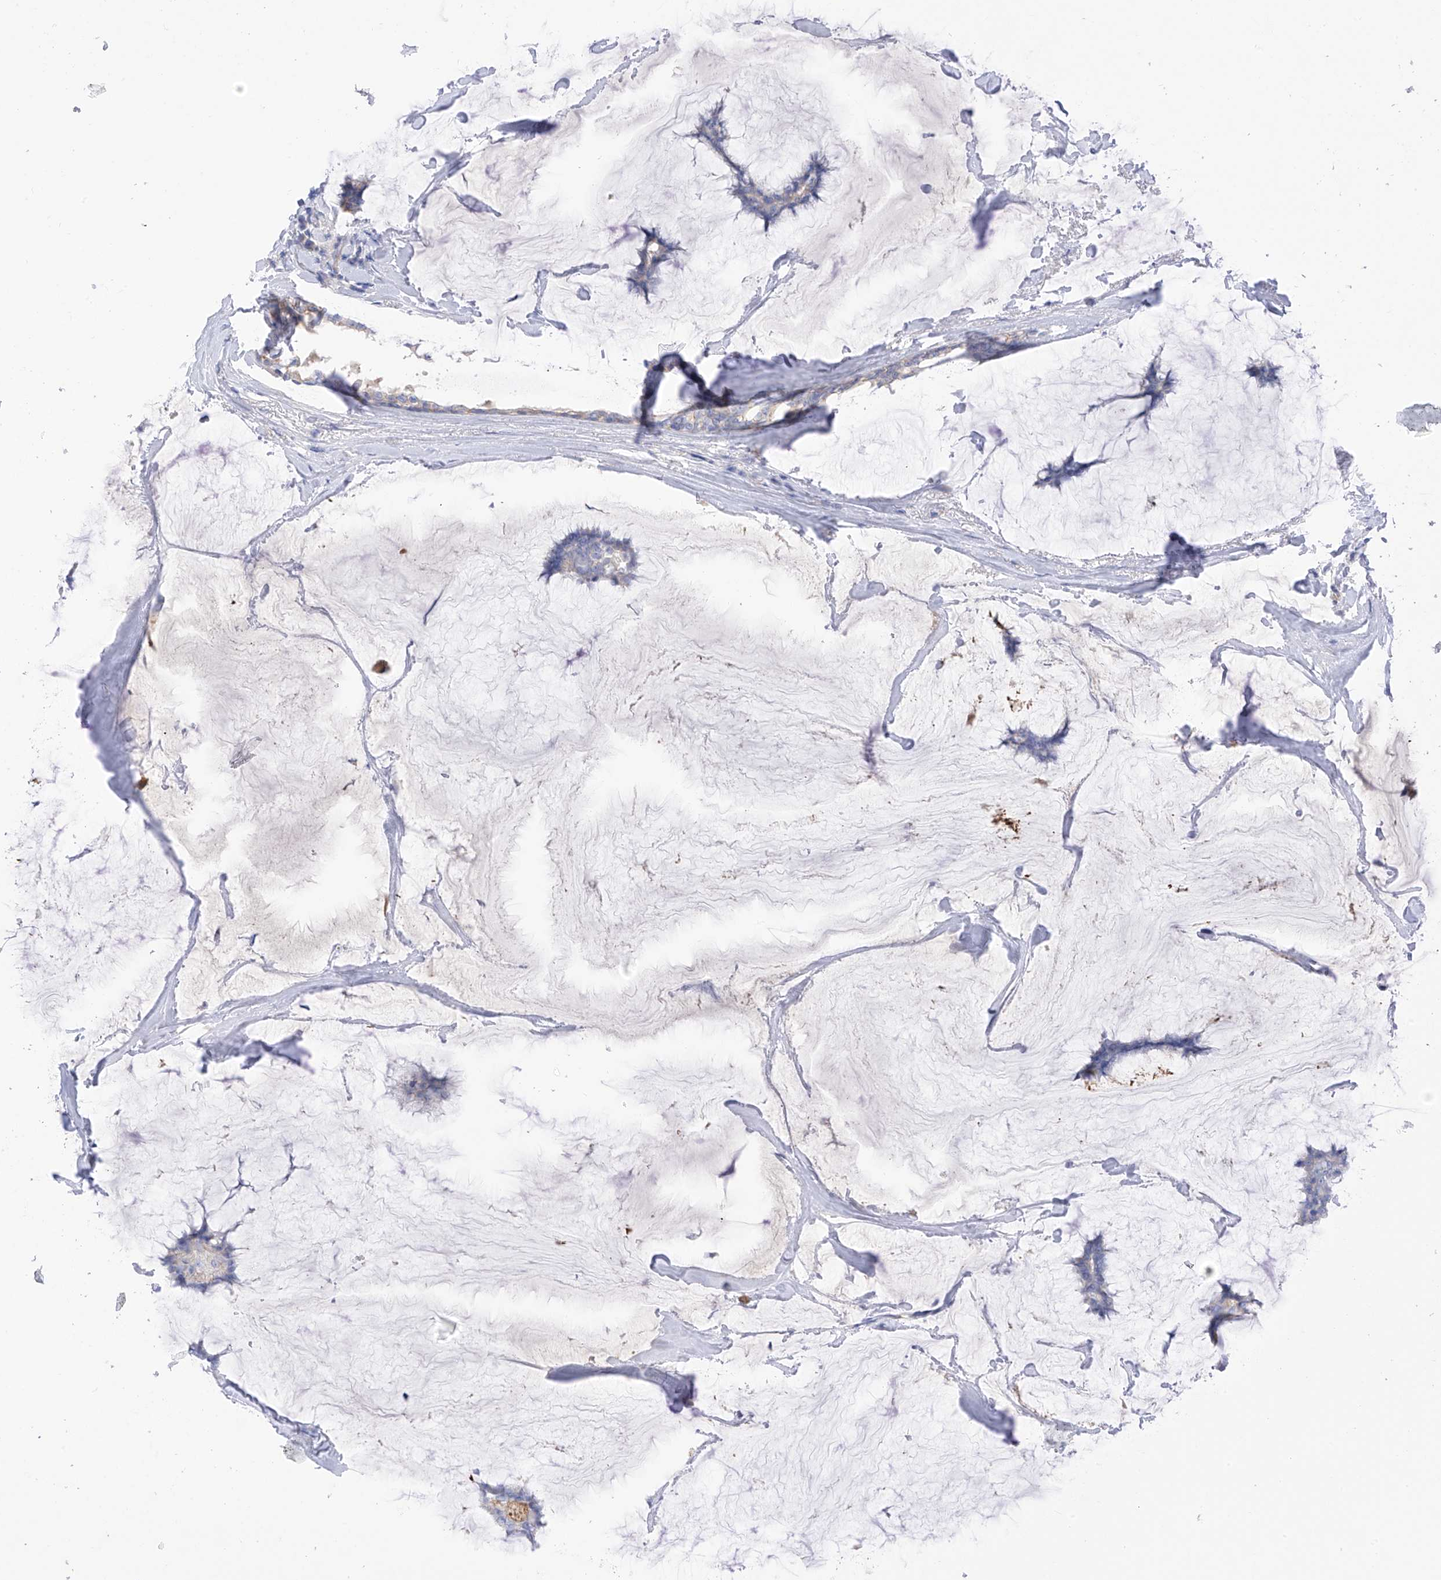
{"staining": {"intensity": "negative", "quantity": "none", "location": "none"}, "tissue": "breast cancer", "cell_type": "Tumor cells", "image_type": "cancer", "snomed": [{"axis": "morphology", "description": "Duct carcinoma"}, {"axis": "topography", "description": "Breast"}], "caption": "Human intraductal carcinoma (breast) stained for a protein using immunohistochemistry reveals no expression in tumor cells.", "gene": "ITGA9", "patient": {"sex": "female", "age": 93}}